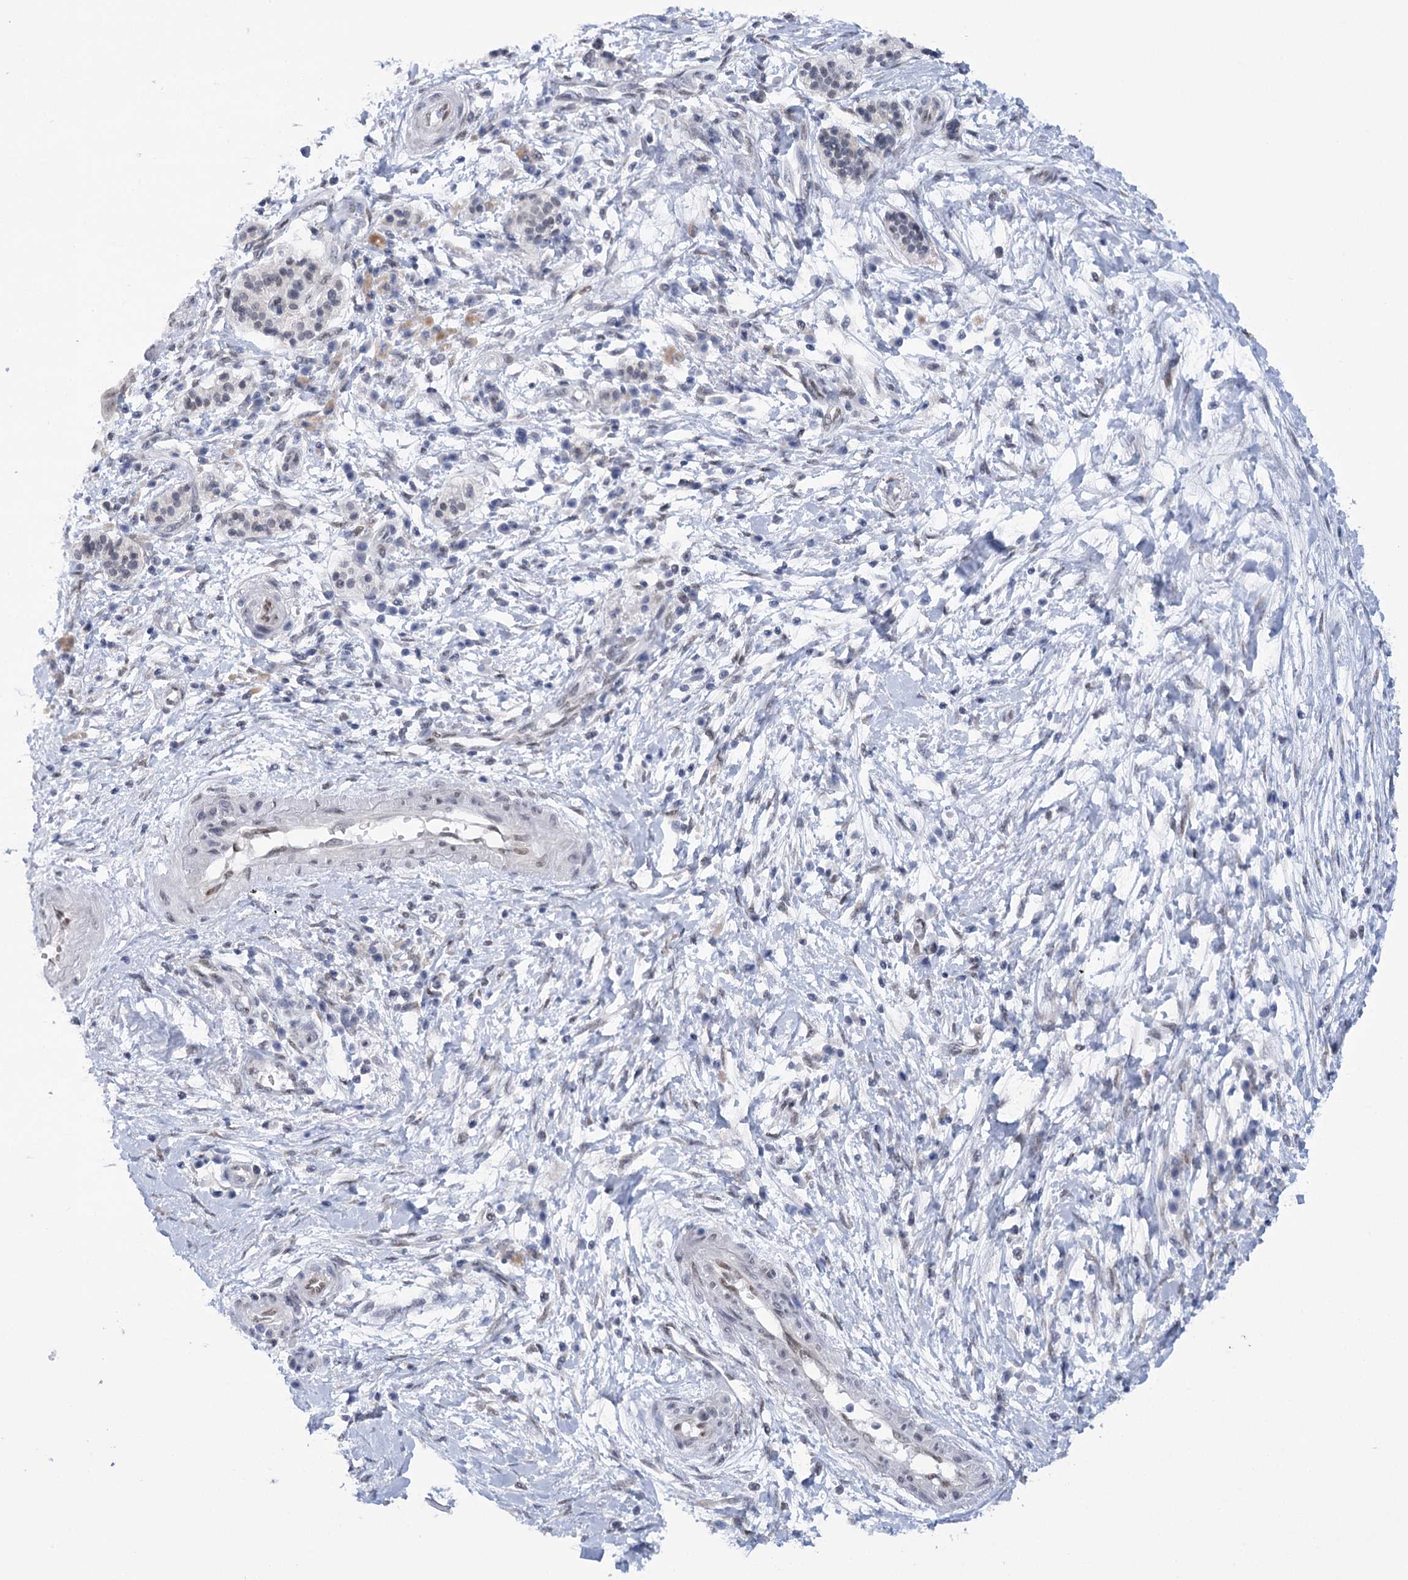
{"staining": {"intensity": "negative", "quantity": "none", "location": "none"}, "tissue": "pancreatic cancer", "cell_type": "Tumor cells", "image_type": "cancer", "snomed": [{"axis": "morphology", "description": "Adenocarcinoma, NOS"}, {"axis": "topography", "description": "Pancreas"}], "caption": "Tumor cells are negative for protein expression in human pancreatic cancer (adenocarcinoma).", "gene": "HNRNPA0", "patient": {"sex": "male", "age": 68}}